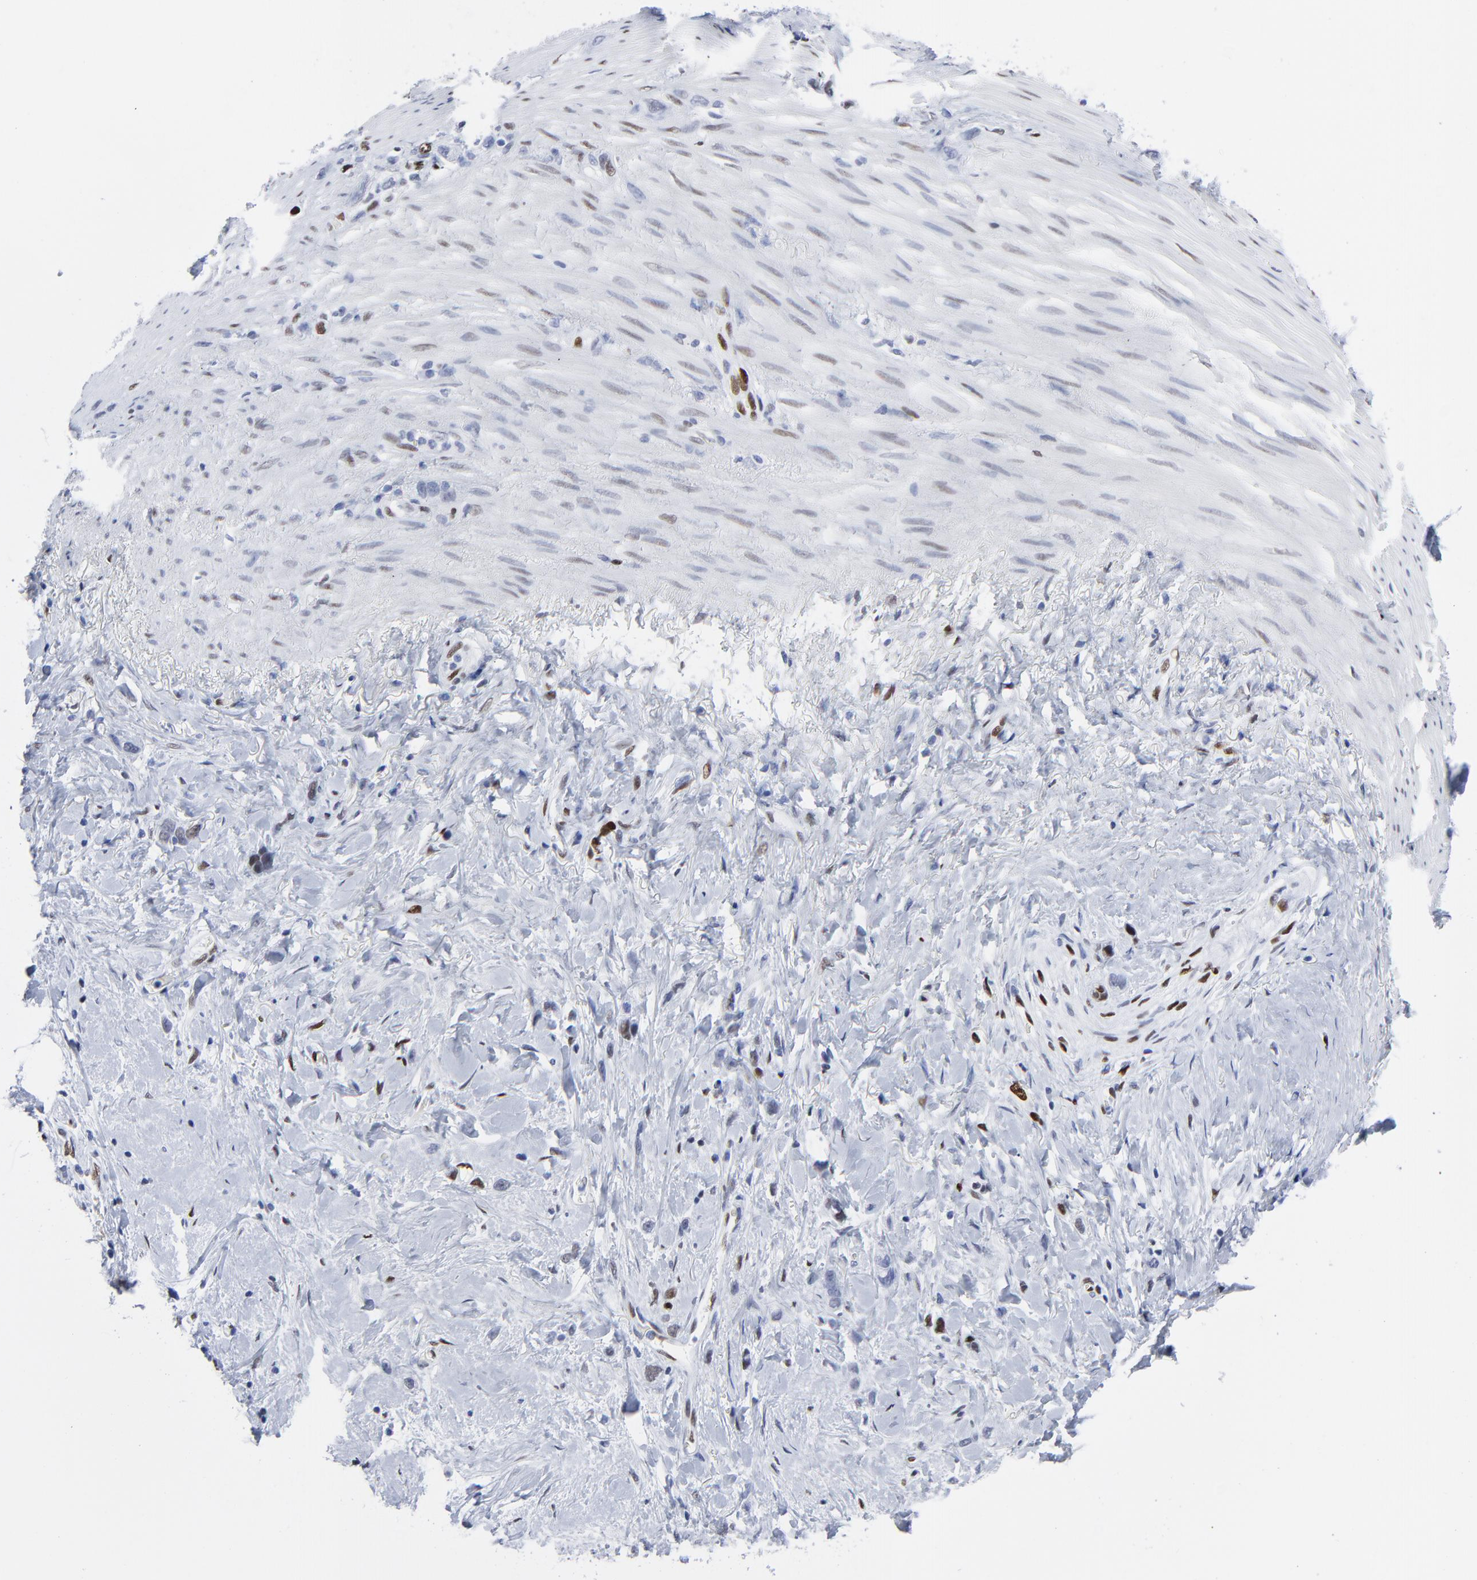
{"staining": {"intensity": "moderate", "quantity": "25%-75%", "location": "nuclear"}, "tissue": "stomach cancer", "cell_type": "Tumor cells", "image_type": "cancer", "snomed": [{"axis": "morphology", "description": "Normal tissue, NOS"}, {"axis": "morphology", "description": "Adenocarcinoma, NOS"}, {"axis": "morphology", "description": "Adenocarcinoma, High grade"}, {"axis": "topography", "description": "Stomach, upper"}, {"axis": "topography", "description": "Stomach"}], "caption": "A brown stain highlights moderate nuclear expression of a protein in stomach cancer (adenocarcinoma (high-grade)) tumor cells. (DAB = brown stain, brightfield microscopy at high magnification).", "gene": "JUN", "patient": {"sex": "female", "age": 65}}